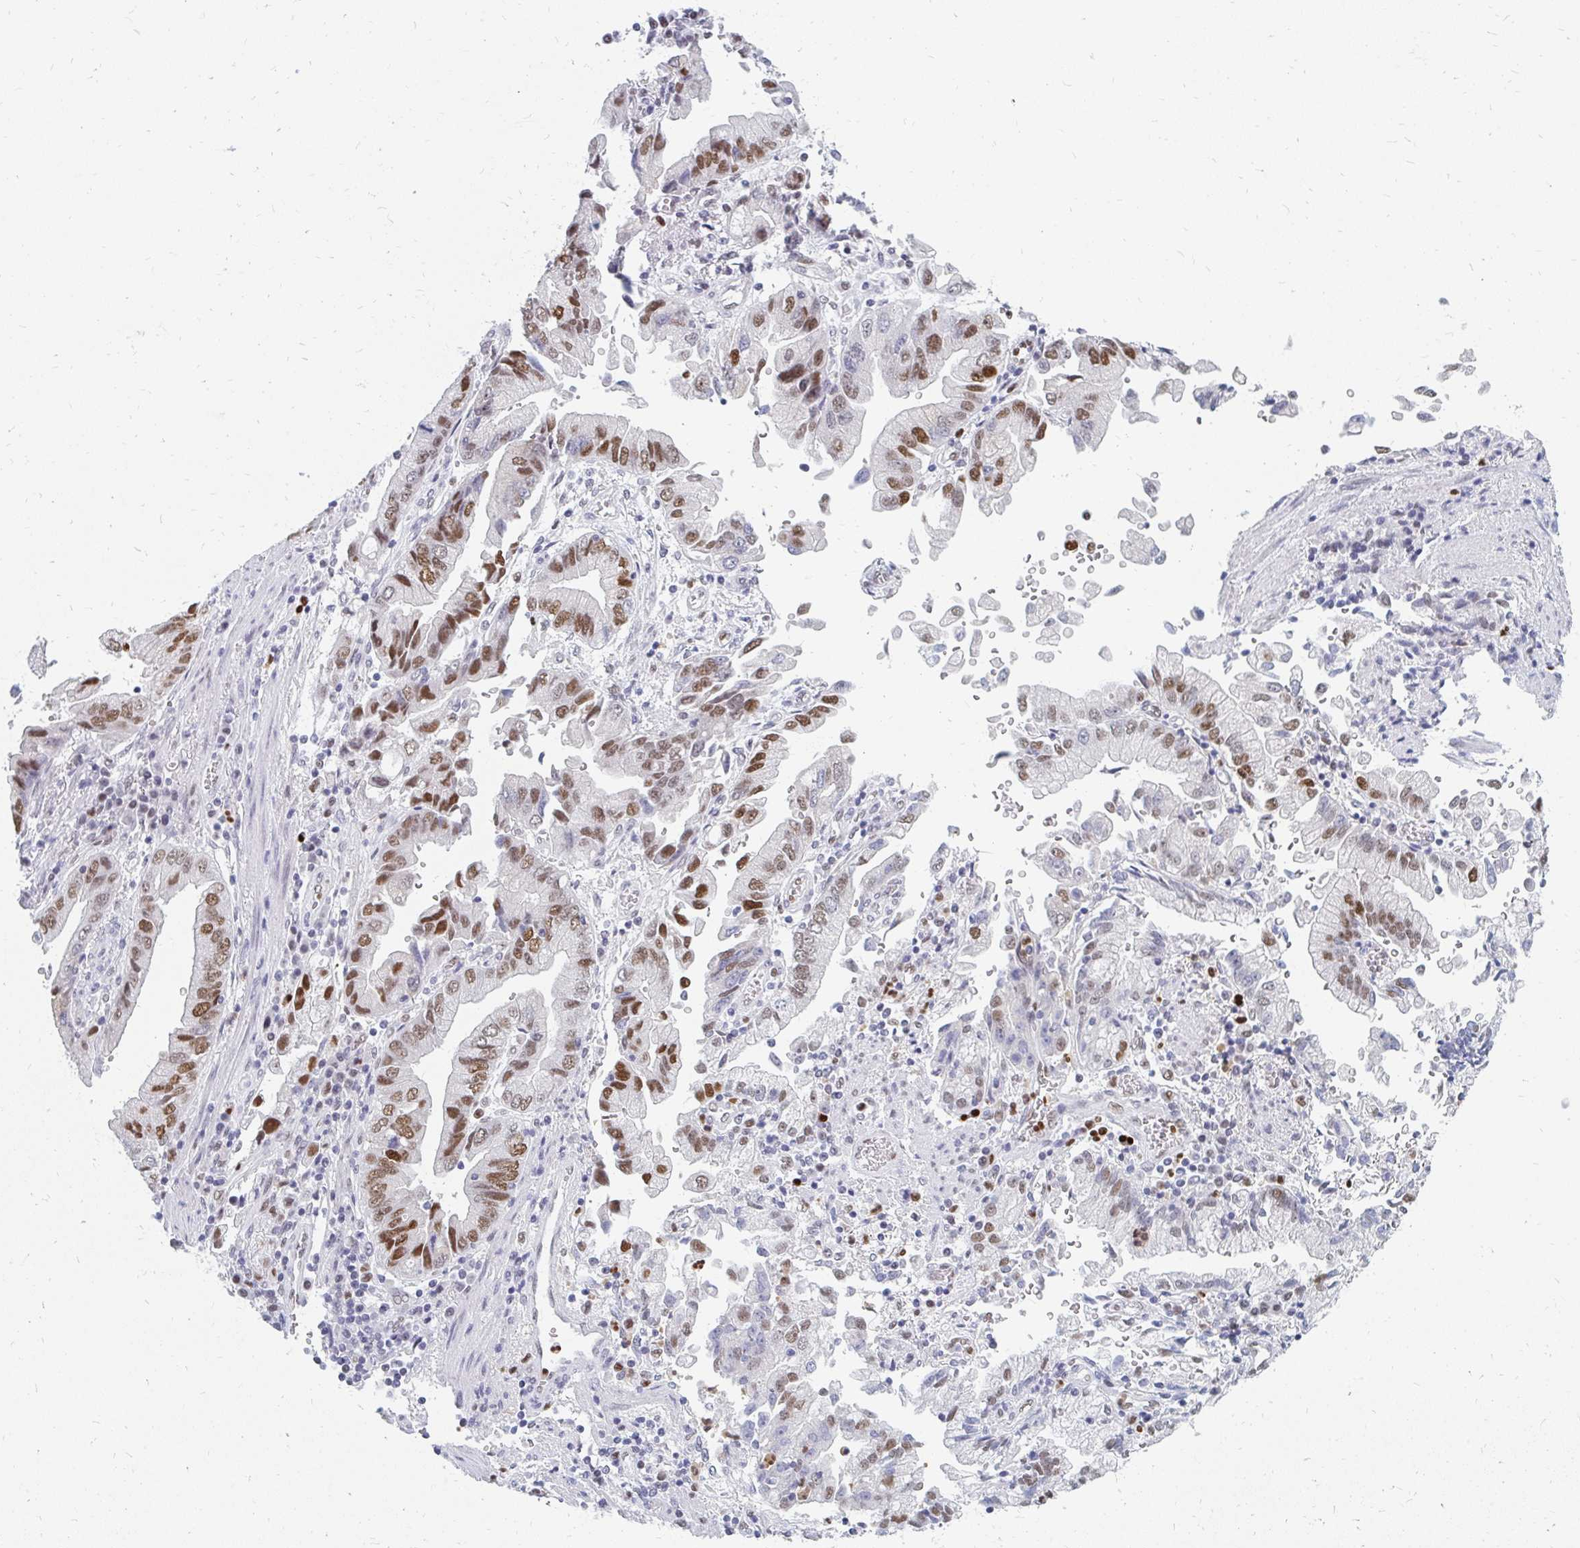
{"staining": {"intensity": "moderate", "quantity": "25%-75%", "location": "nuclear"}, "tissue": "stomach cancer", "cell_type": "Tumor cells", "image_type": "cancer", "snomed": [{"axis": "morphology", "description": "Adenocarcinoma, NOS"}, {"axis": "topography", "description": "Stomach"}], "caption": "Moderate nuclear staining is appreciated in approximately 25%-75% of tumor cells in stomach cancer. (brown staining indicates protein expression, while blue staining denotes nuclei).", "gene": "PLK3", "patient": {"sex": "male", "age": 62}}